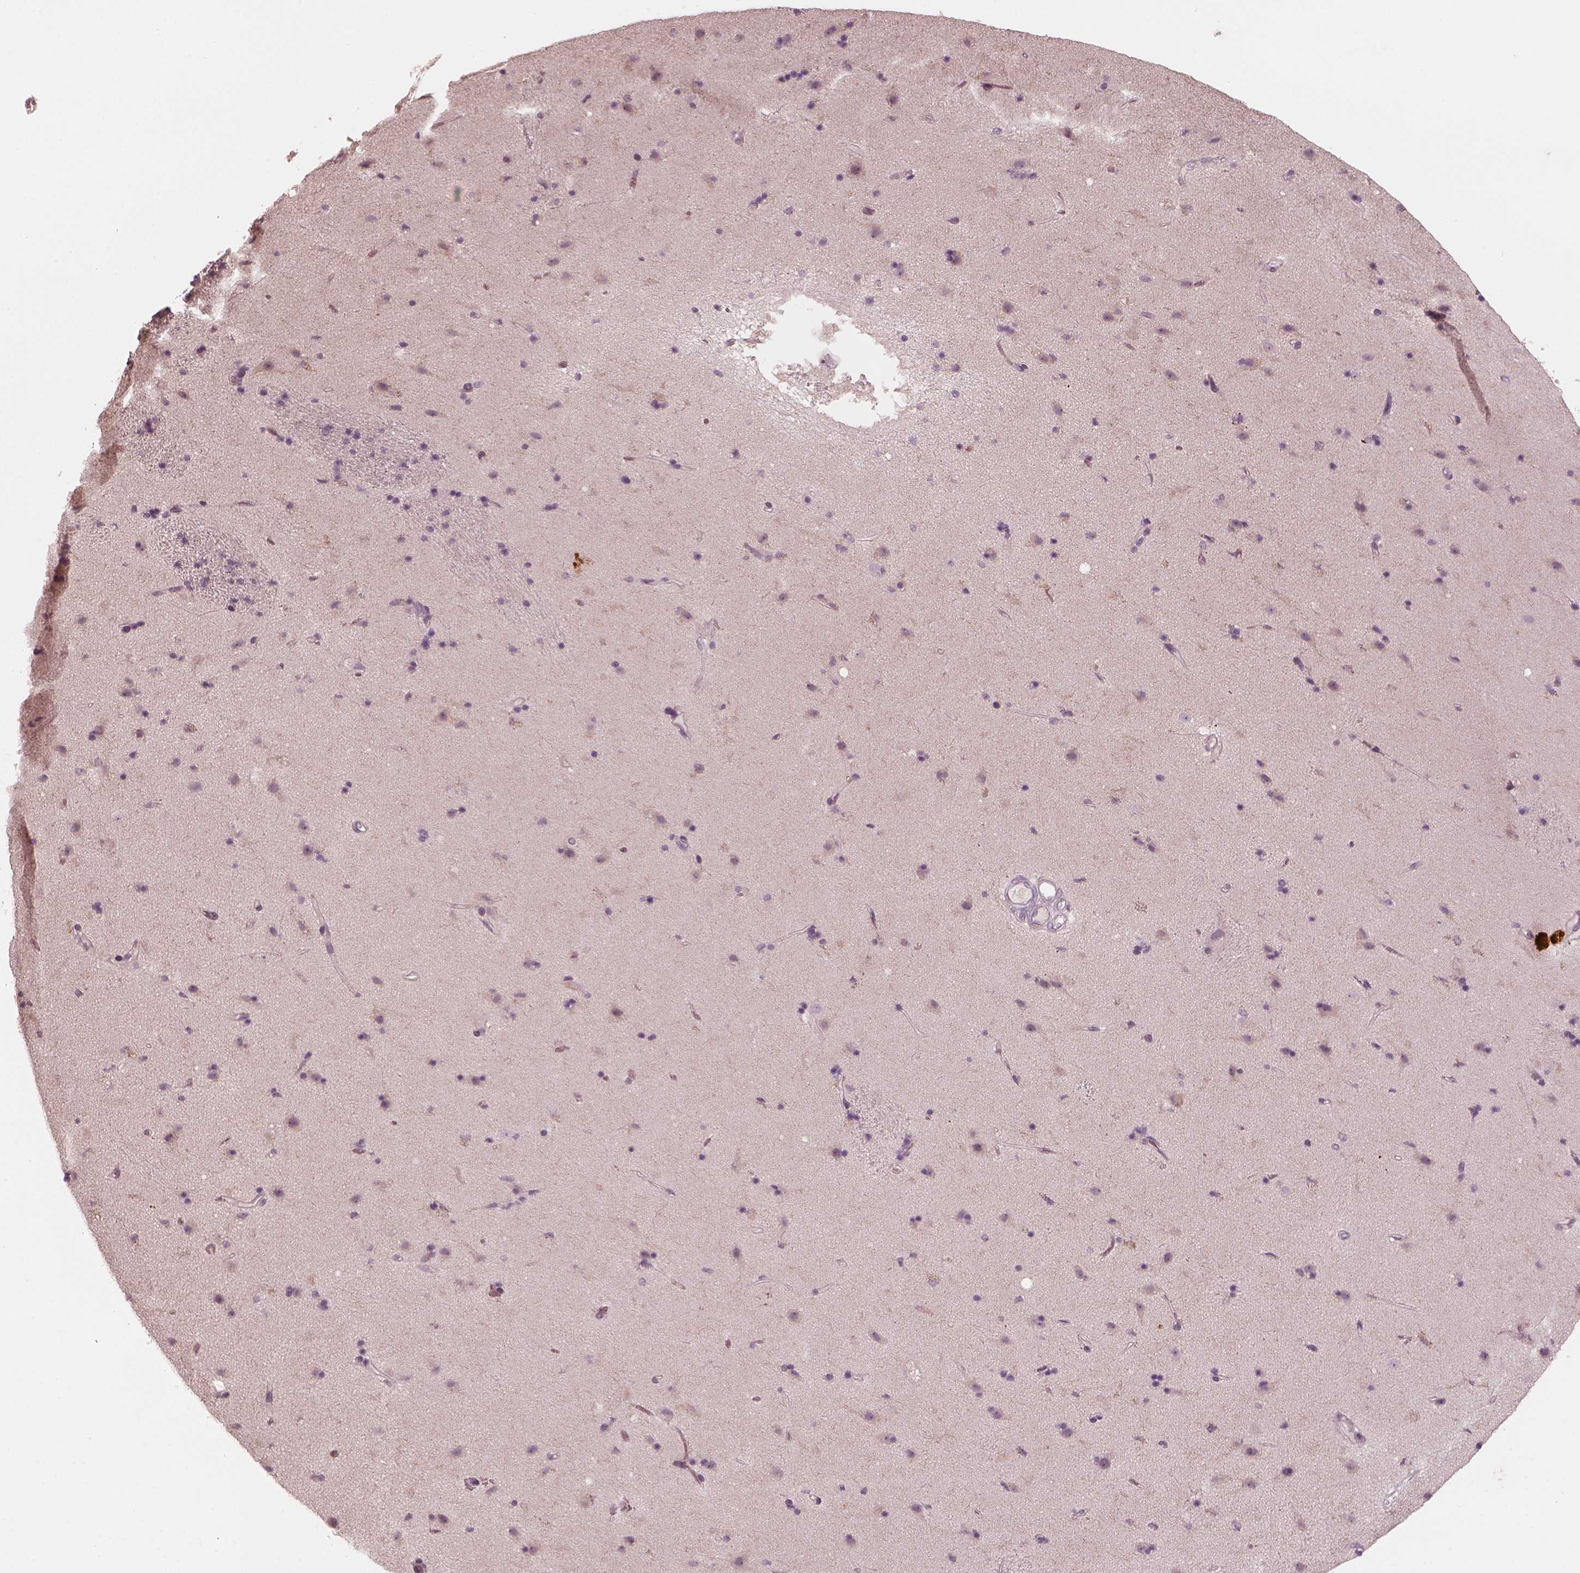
{"staining": {"intensity": "negative", "quantity": "none", "location": "none"}, "tissue": "caudate", "cell_type": "Glial cells", "image_type": "normal", "snomed": [{"axis": "morphology", "description": "Normal tissue, NOS"}, {"axis": "topography", "description": "Lateral ventricle wall"}], "caption": "This is an immunohistochemistry image of unremarkable human caudate. There is no positivity in glial cells.", "gene": "CHIT1", "patient": {"sex": "female", "age": 71}}